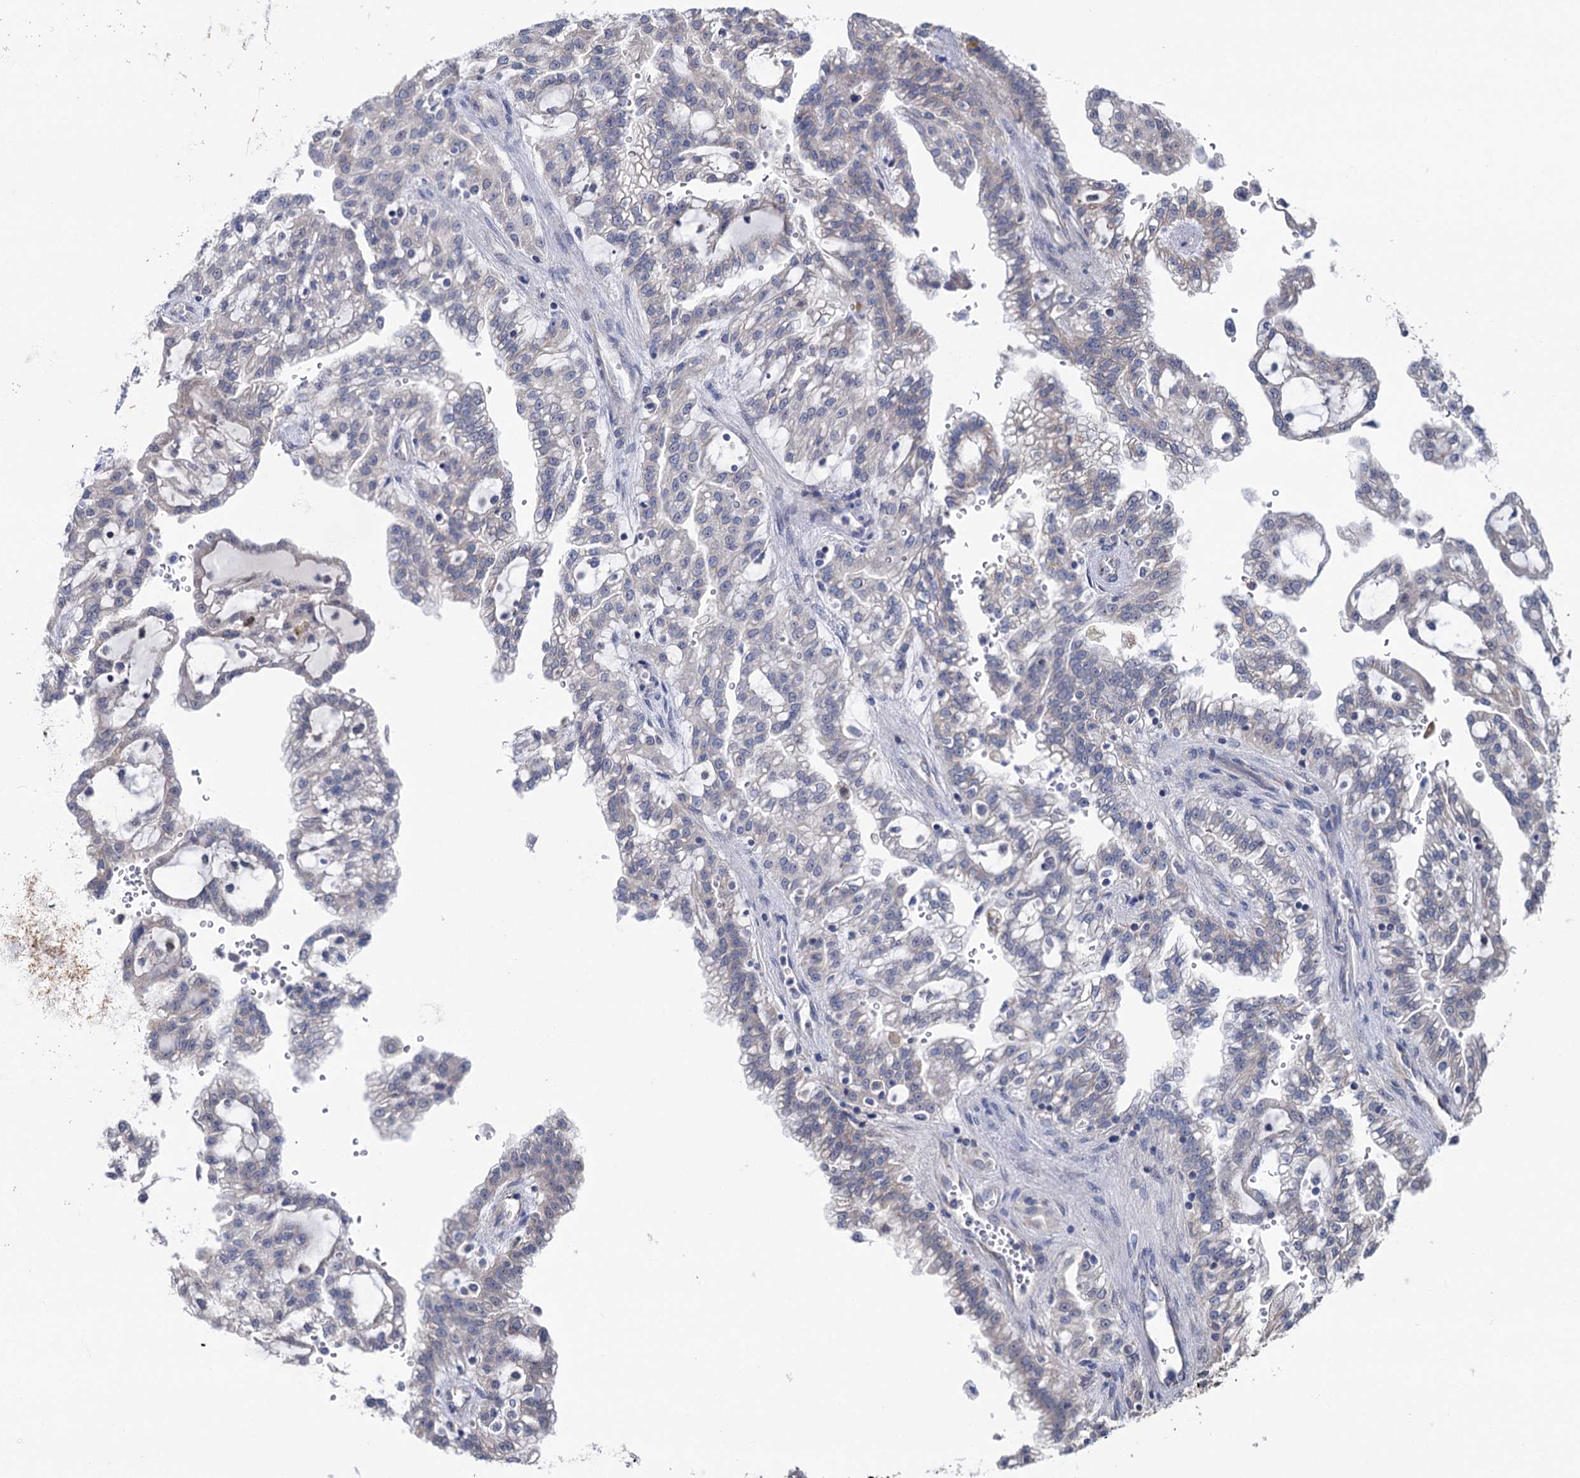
{"staining": {"intensity": "negative", "quantity": "none", "location": "none"}, "tissue": "renal cancer", "cell_type": "Tumor cells", "image_type": "cancer", "snomed": [{"axis": "morphology", "description": "Adenocarcinoma, NOS"}, {"axis": "topography", "description": "Kidney"}], "caption": "A high-resolution micrograph shows immunohistochemistry (IHC) staining of adenocarcinoma (renal), which demonstrates no significant staining in tumor cells.", "gene": "SUCLA2", "patient": {"sex": "male", "age": 63}}